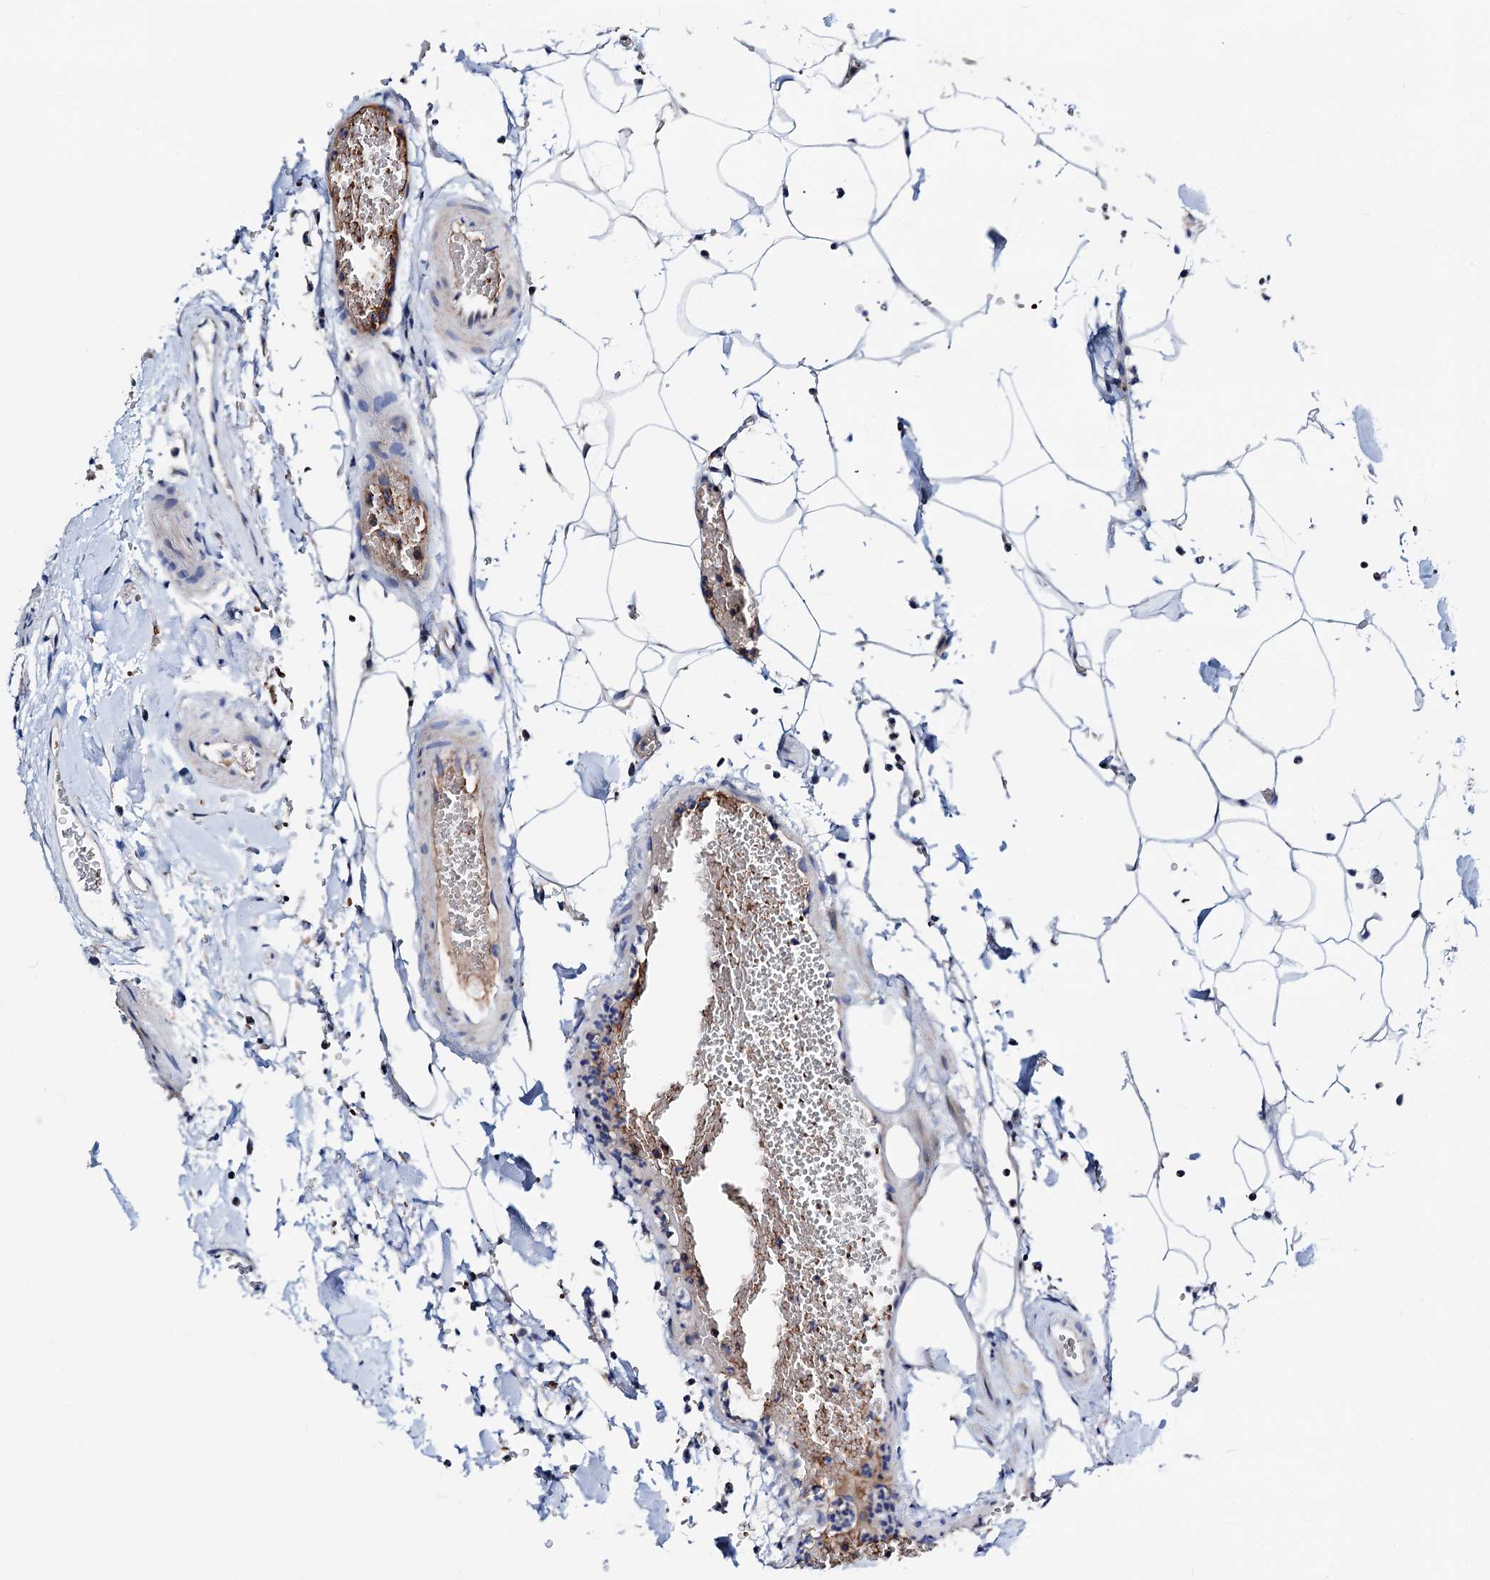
{"staining": {"intensity": "negative", "quantity": "none", "location": "none"}, "tissue": "colon", "cell_type": "Endothelial cells", "image_type": "normal", "snomed": [{"axis": "morphology", "description": "Normal tissue, NOS"}, {"axis": "topography", "description": "Colon"}], "caption": "Endothelial cells show no significant protein staining in unremarkable colon.", "gene": "GCOM1", "patient": {"sex": "male", "age": 75}}